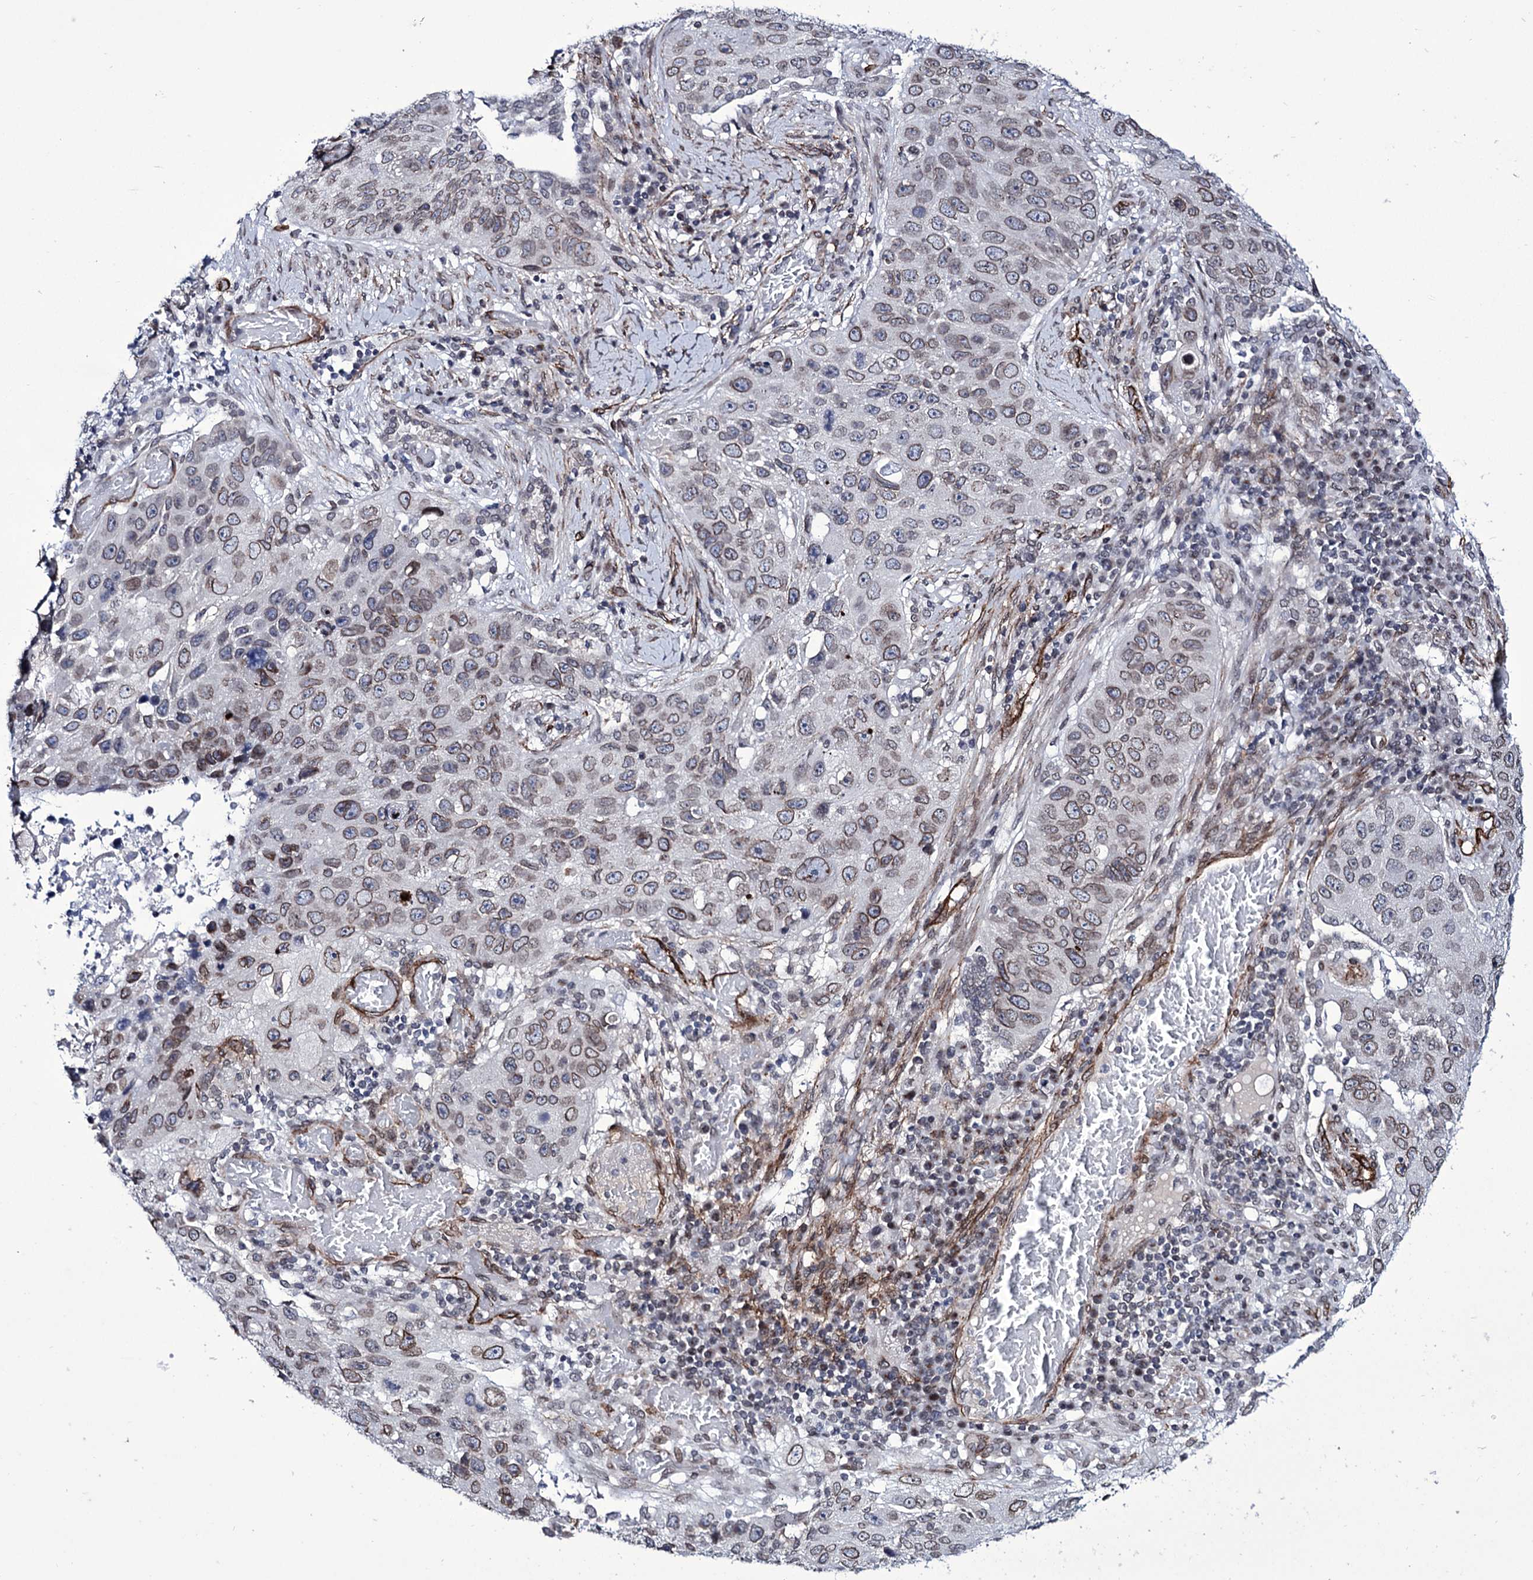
{"staining": {"intensity": "moderate", "quantity": "25%-75%", "location": "cytoplasmic/membranous,nuclear"}, "tissue": "lung cancer", "cell_type": "Tumor cells", "image_type": "cancer", "snomed": [{"axis": "morphology", "description": "Squamous cell carcinoma, NOS"}, {"axis": "topography", "description": "Lung"}], "caption": "Immunohistochemical staining of human lung squamous cell carcinoma demonstrates moderate cytoplasmic/membranous and nuclear protein expression in about 25%-75% of tumor cells. (DAB = brown stain, brightfield microscopy at high magnification).", "gene": "ZC3H12C", "patient": {"sex": "male", "age": 61}}